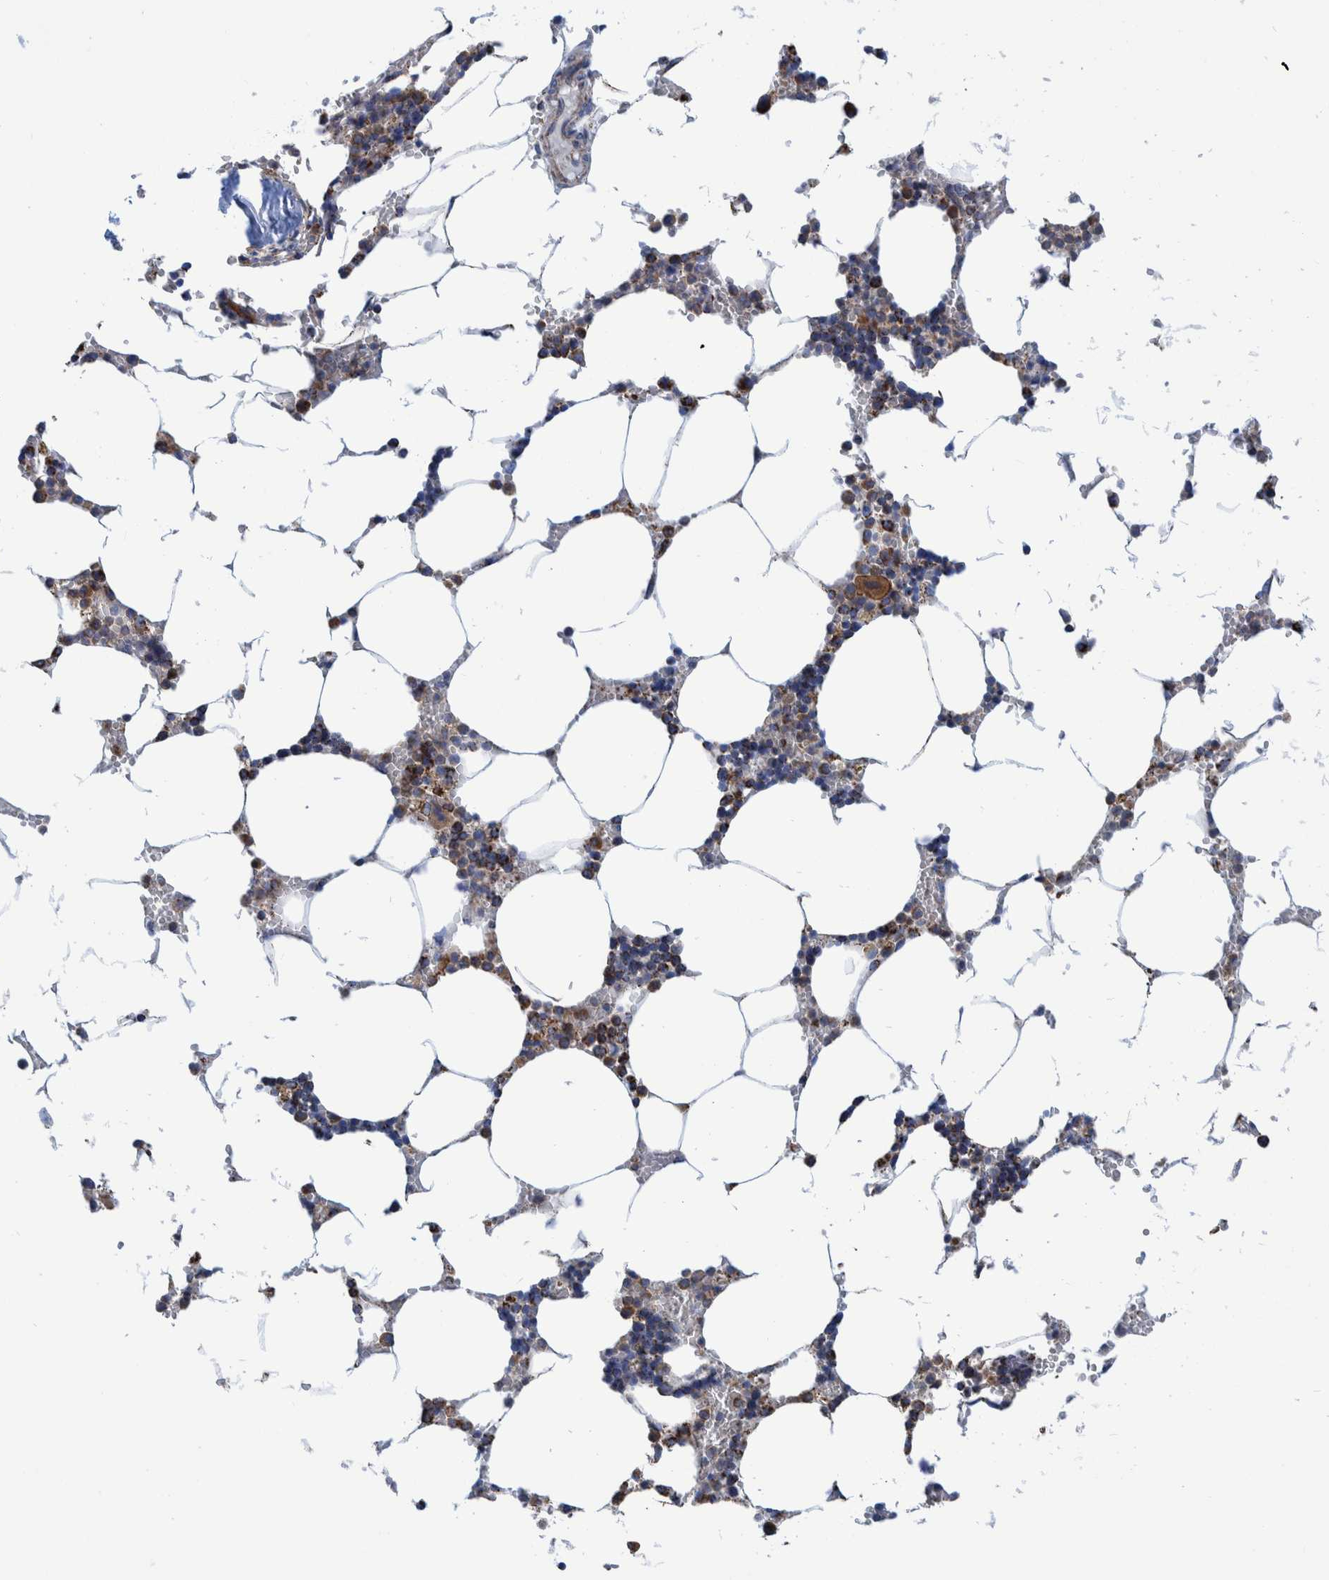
{"staining": {"intensity": "strong", "quantity": "25%-75%", "location": "cytoplasmic/membranous"}, "tissue": "bone marrow", "cell_type": "Hematopoietic cells", "image_type": "normal", "snomed": [{"axis": "morphology", "description": "Normal tissue, NOS"}, {"axis": "topography", "description": "Bone marrow"}], "caption": "Protein expression analysis of benign bone marrow exhibits strong cytoplasmic/membranous expression in approximately 25%-75% of hematopoietic cells.", "gene": "BZW2", "patient": {"sex": "male", "age": 70}}